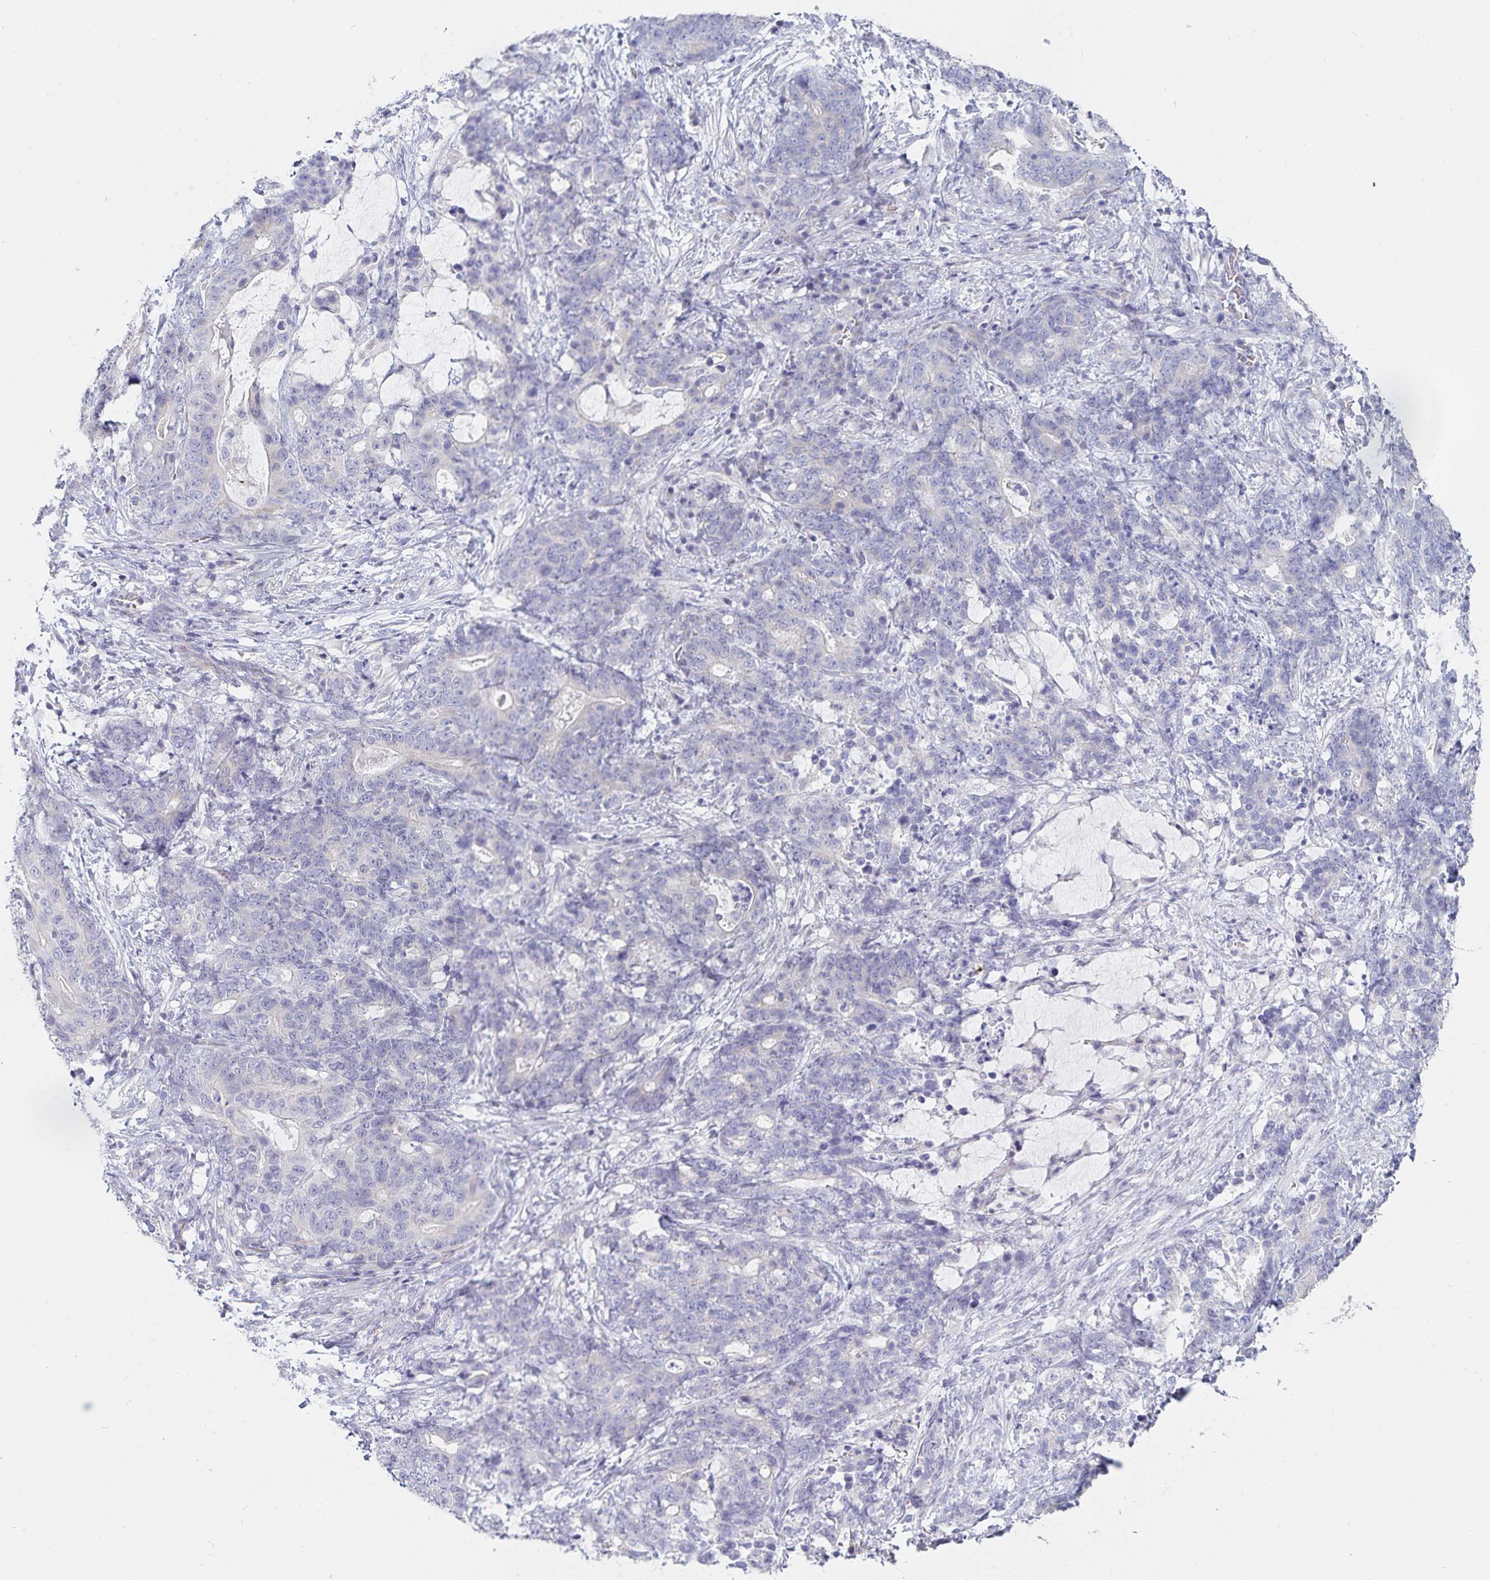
{"staining": {"intensity": "negative", "quantity": "none", "location": "none"}, "tissue": "stomach cancer", "cell_type": "Tumor cells", "image_type": "cancer", "snomed": [{"axis": "morphology", "description": "Normal tissue, NOS"}, {"axis": "morphology", "description": "Adenocarcinoma, NOS"}, {"axis": "topography", "description": "Stomach"}], "caption": "A micrograph of stomach adenocarcinoma stained for a protein displays no brown staining in tumor cells. (Brightfield microscopy of DAB (3,3'-diaminobenzidine) immunohistochemistry at high magnification).", "gene": "SFTPA1", "patient": {"sex": "female", "age": 64}}